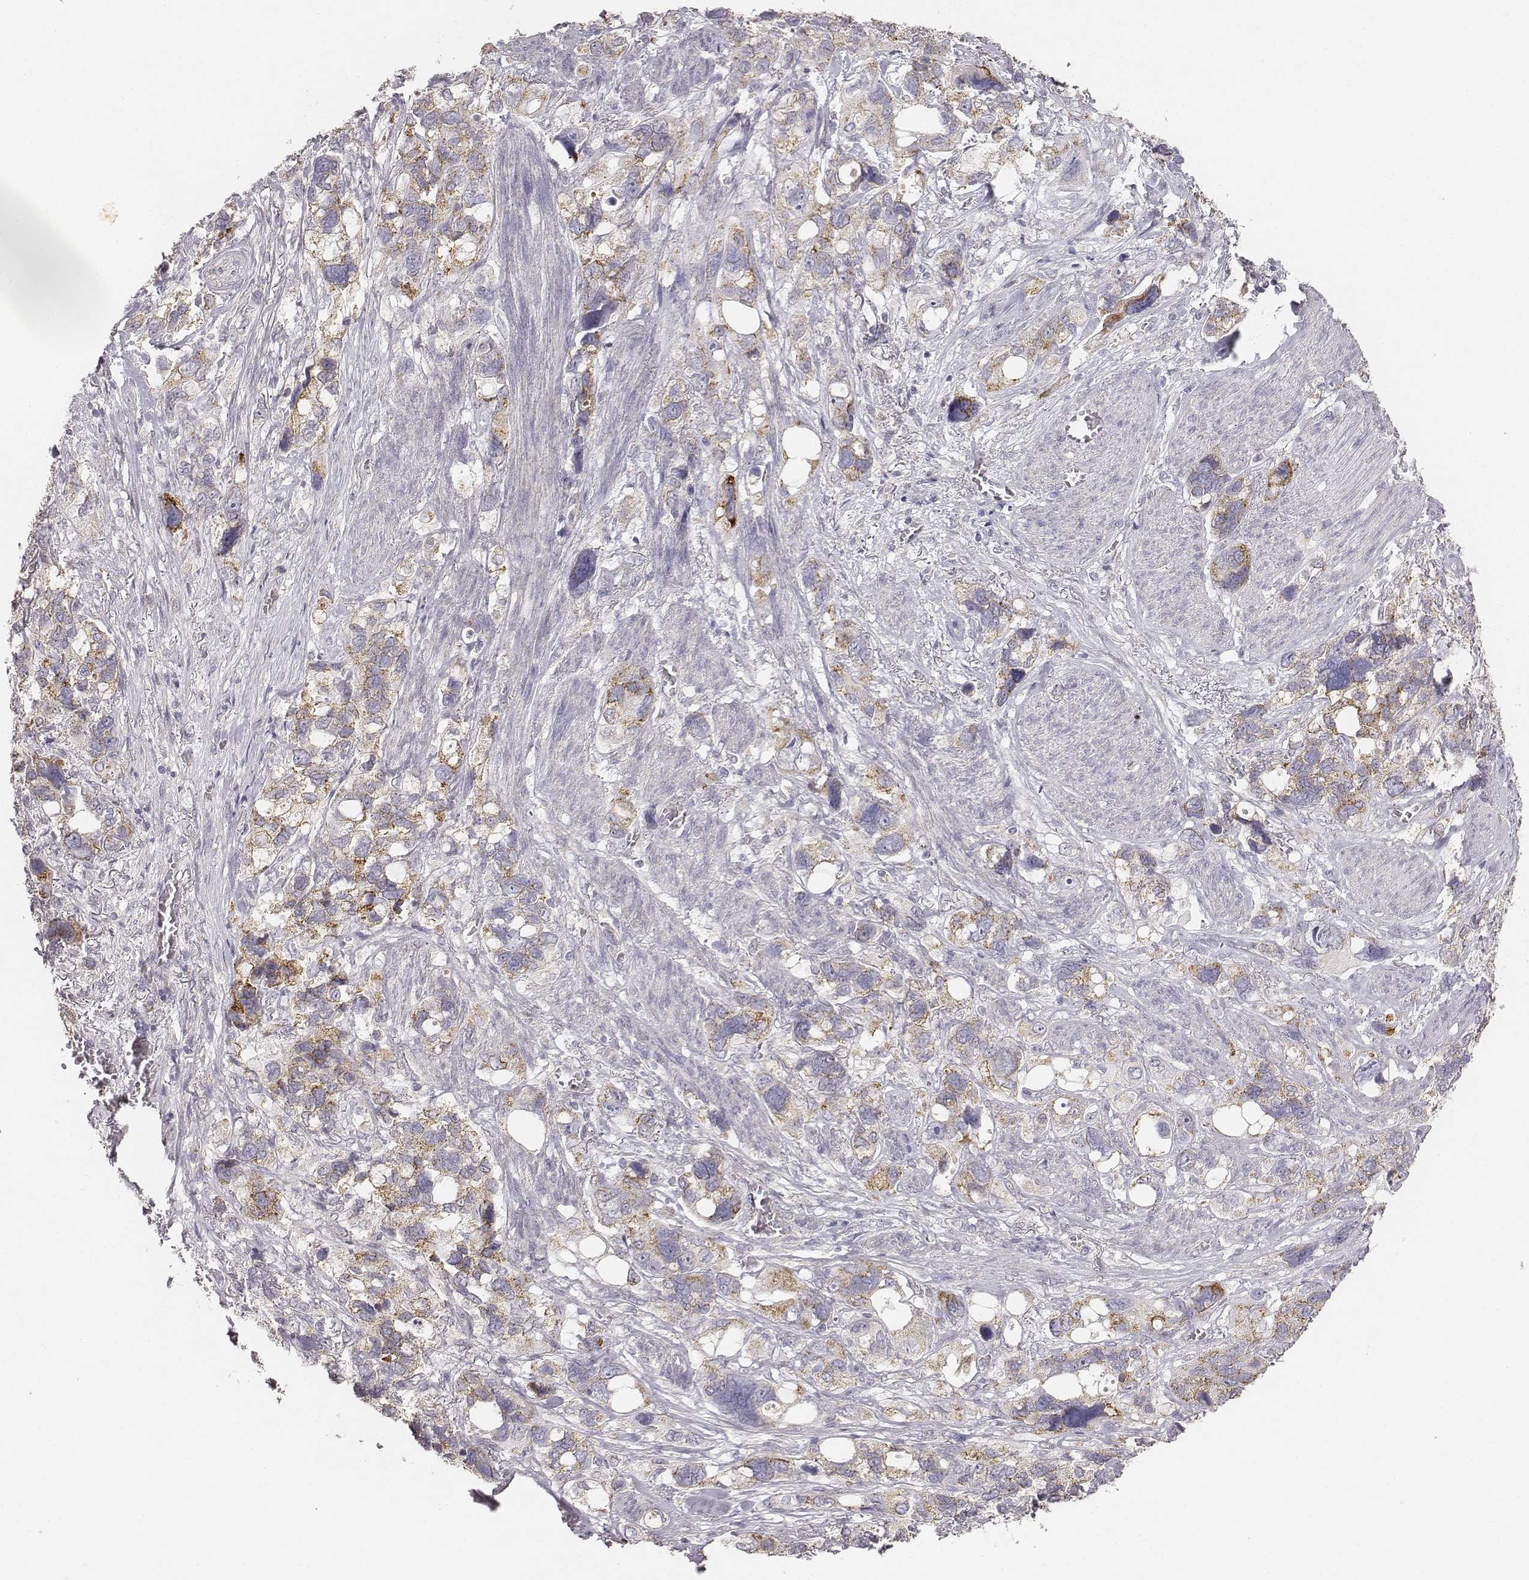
{"staining": {"intensity": "moderate", "quantity": ">75%", "location": "cytoplasmic/membranous"}, "tissue": "stomach cancer", "cell_type": "Tumor cells", "image_type": "cancer", "snomed": [{"axis": "morphology", "description": "Adenocarcinoma, NOS"}, {"axis": "topography", "description": "Stomach, upper"}], "caption": "Brown immunohistochemical staining in stomach adenocarcinoma exhibits moderate cytoplasmic/membranous positivity in approximately >75% of tumor cells.", "gene": "ABCD3", "patient": {"sex": "female", "age": 81}}